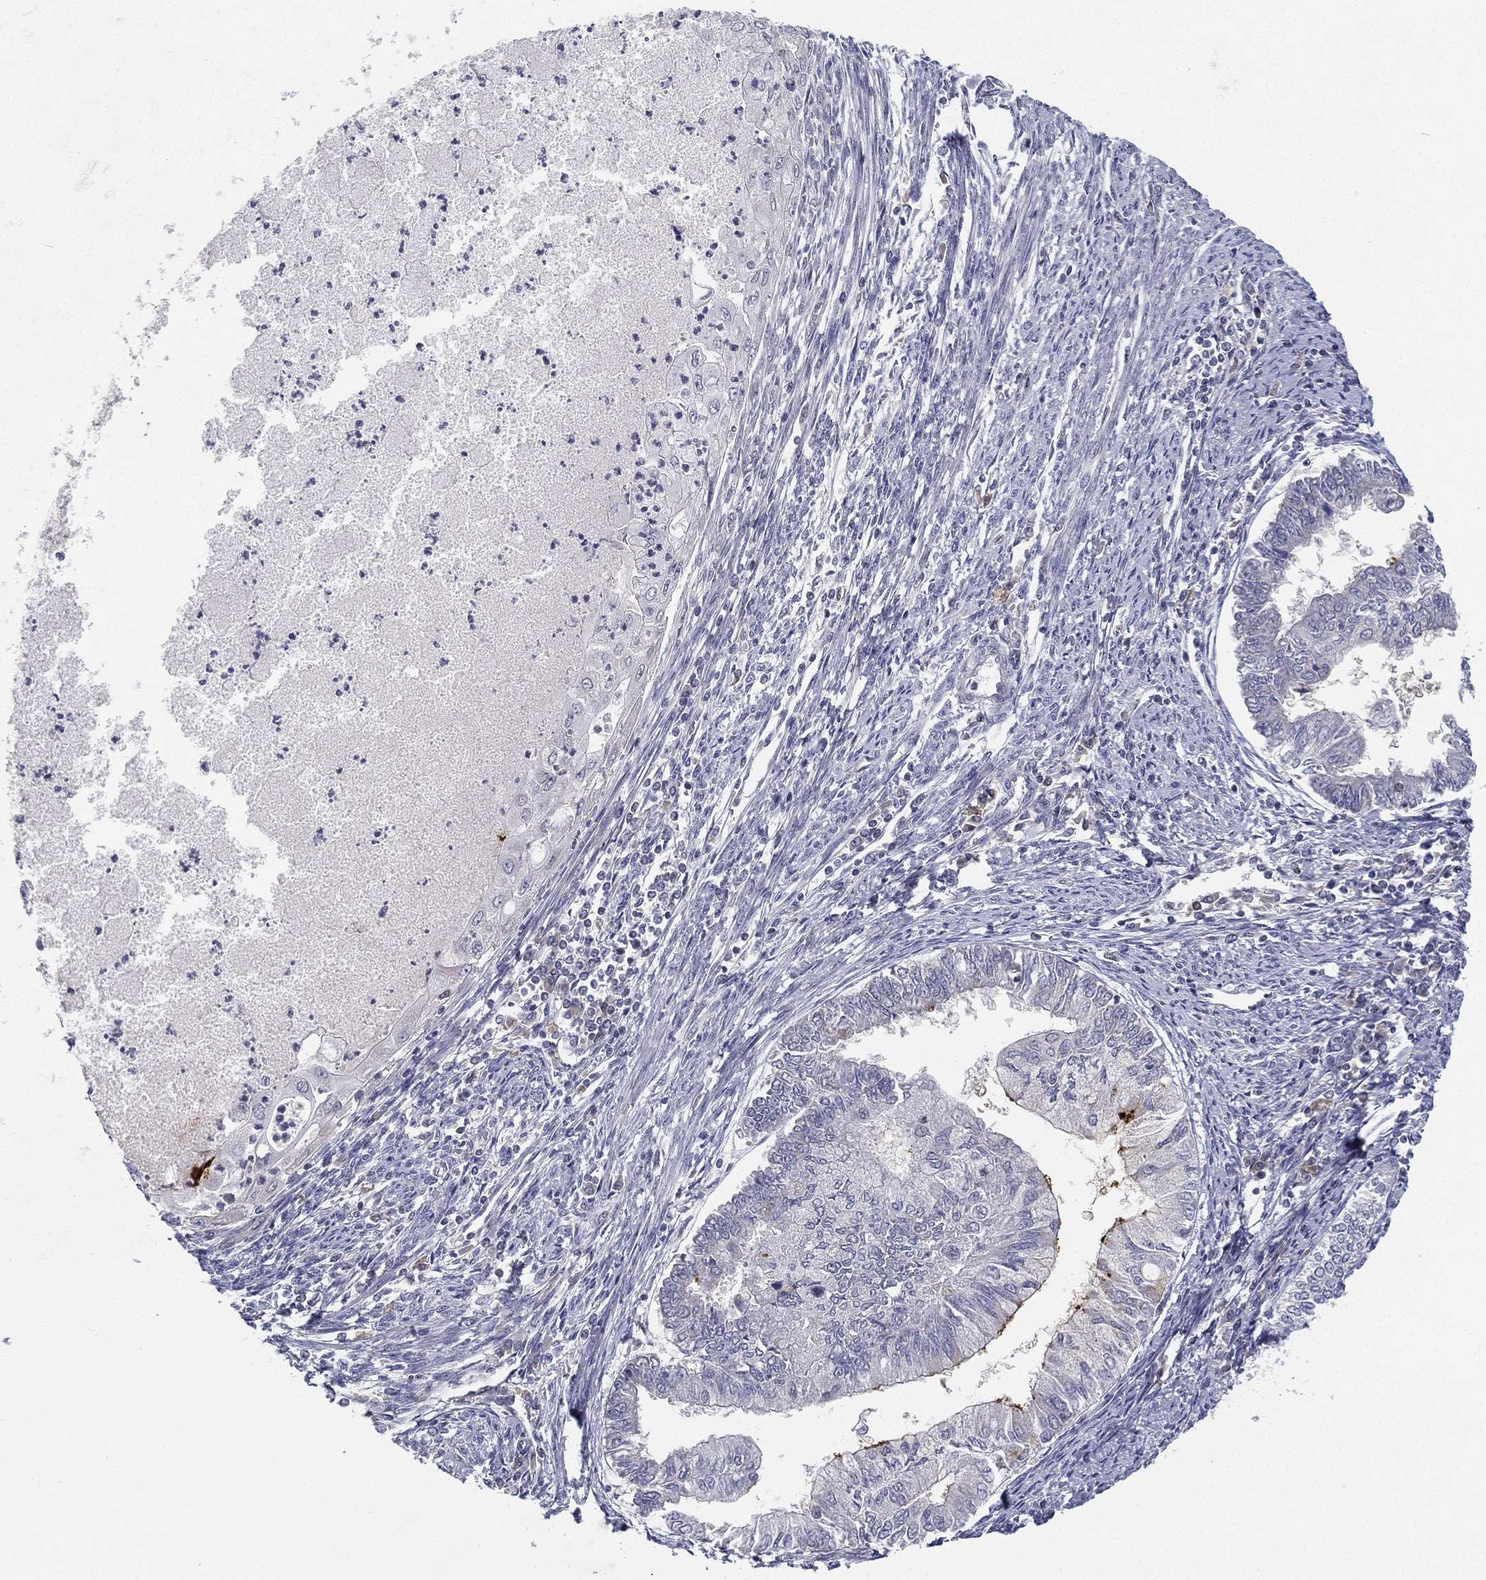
{"staining": {"intensity": "strong", "quantity": "<25%", "location": "cytoplasmic/membranous"}, "tissue": "endometrial cancer", "cell_type": "Tumor cells", "image_type": "cancer", "snomed": [{"axis": "morphology", "description": "Adenocarcinoma, NOS"}, {"axis": "topography", "description": "Endometrium"}], "caption": "Immunohistochemistry (IHC) photomicrograph of adenocarcinoma (endometrial) stained for a protein (brown), which reveals medium levels of strong cytoplasmic/membranous expression in approximately <25% of tumor cells.", "gene": "MS4A8", "patient": {"sex": "female", "age": 59}}